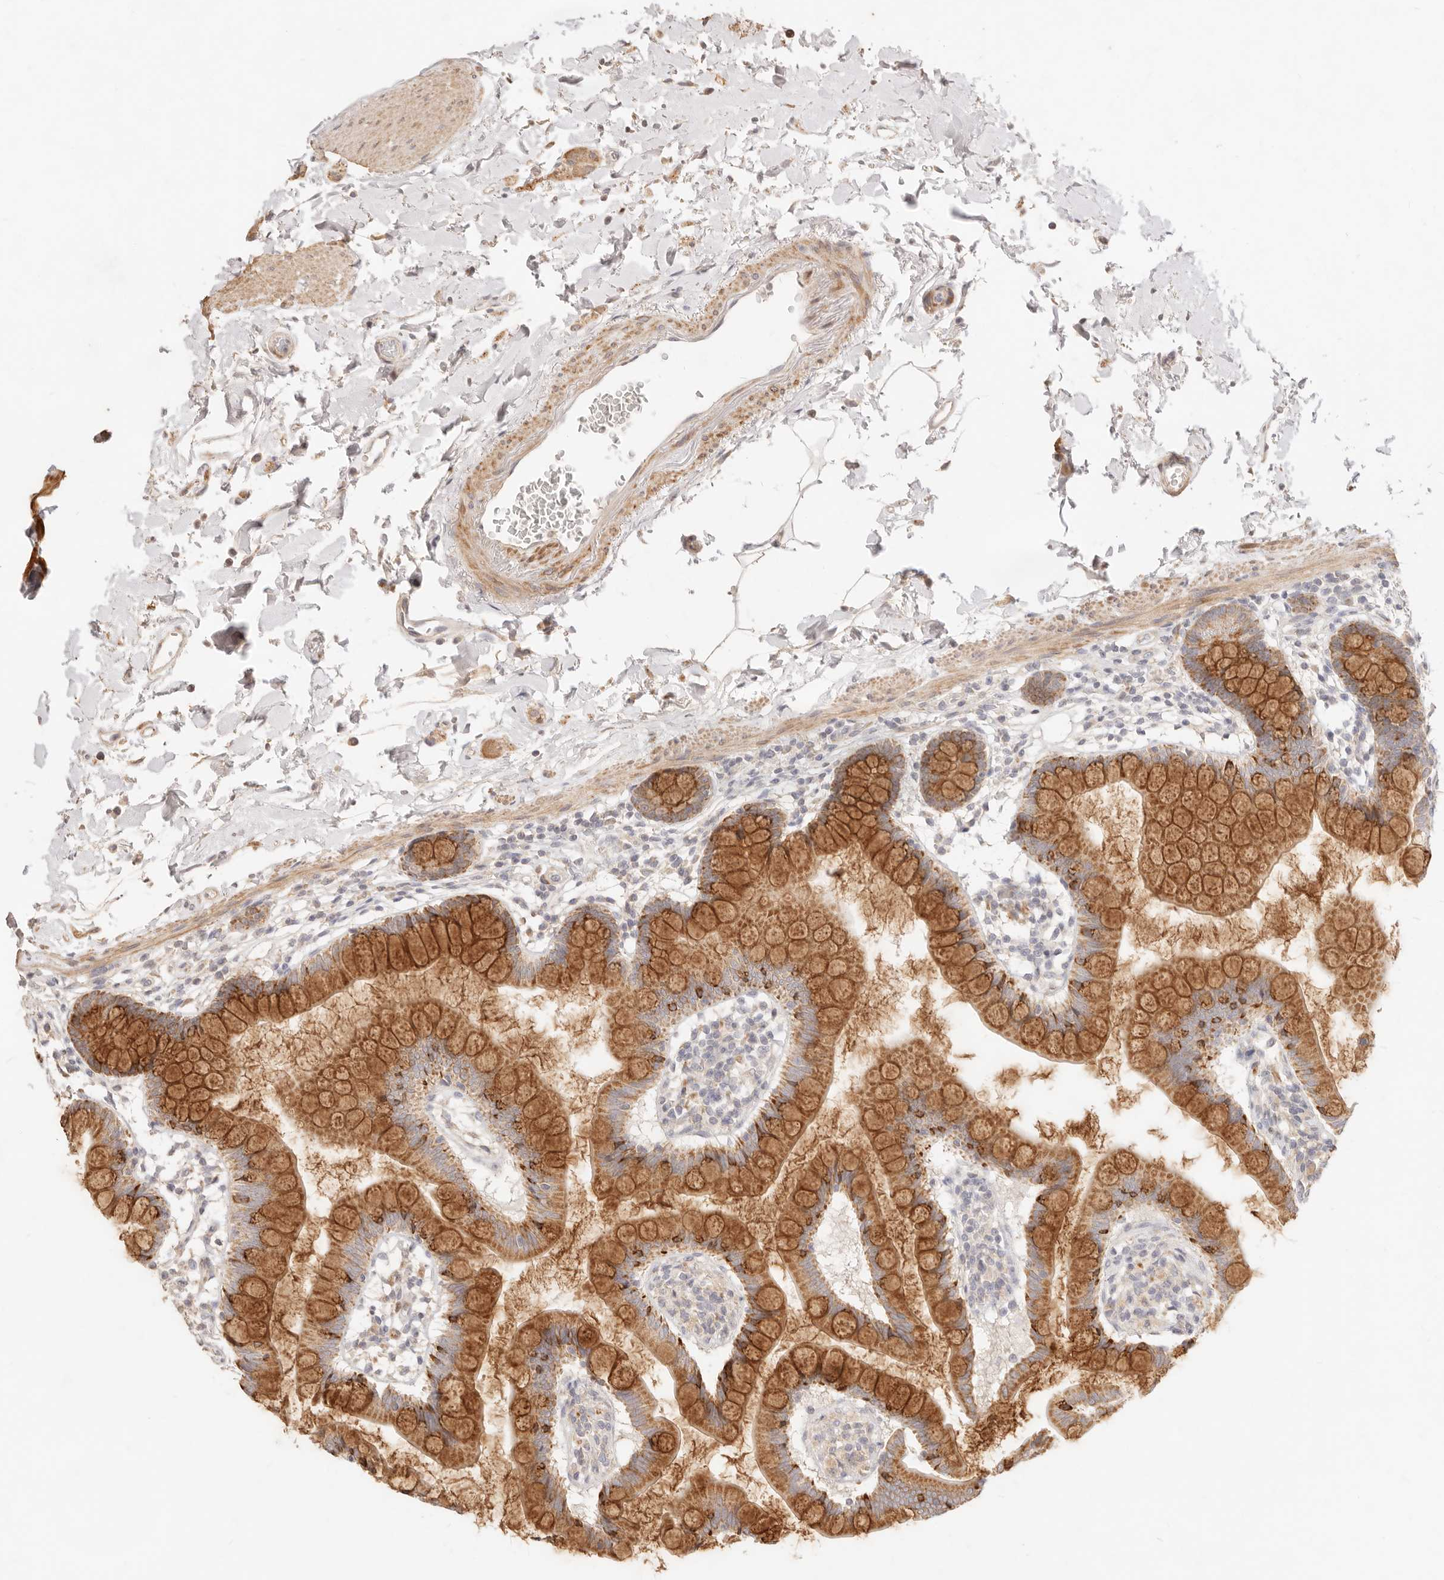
{"staining": {"intensity": "moderate", "quantity": ">75%", "location": "cytoplasmic/membranous"}, "tissue": "small intestine", "cell_type": "Glandular cells", "image_type": "normal", "snomed": [{"axis": "morphology", "description": "Normal tissue, NOS"}, {"axis": "topography", "description": "Small intestine"}], "caption": "Immunohistochemistry (IHC) micrograph of unremarkable small intestine: human small intestine stained using immunohistochemistry (IHC) displays medium levels of moderate protein expression localized specifically in the cytoplasmic/membranous of glandular cells, appearing as a cytoplasmic/membranous brown color.", "gene": "RUBCNL", "patient": {"sex": "female", "age": 84}}